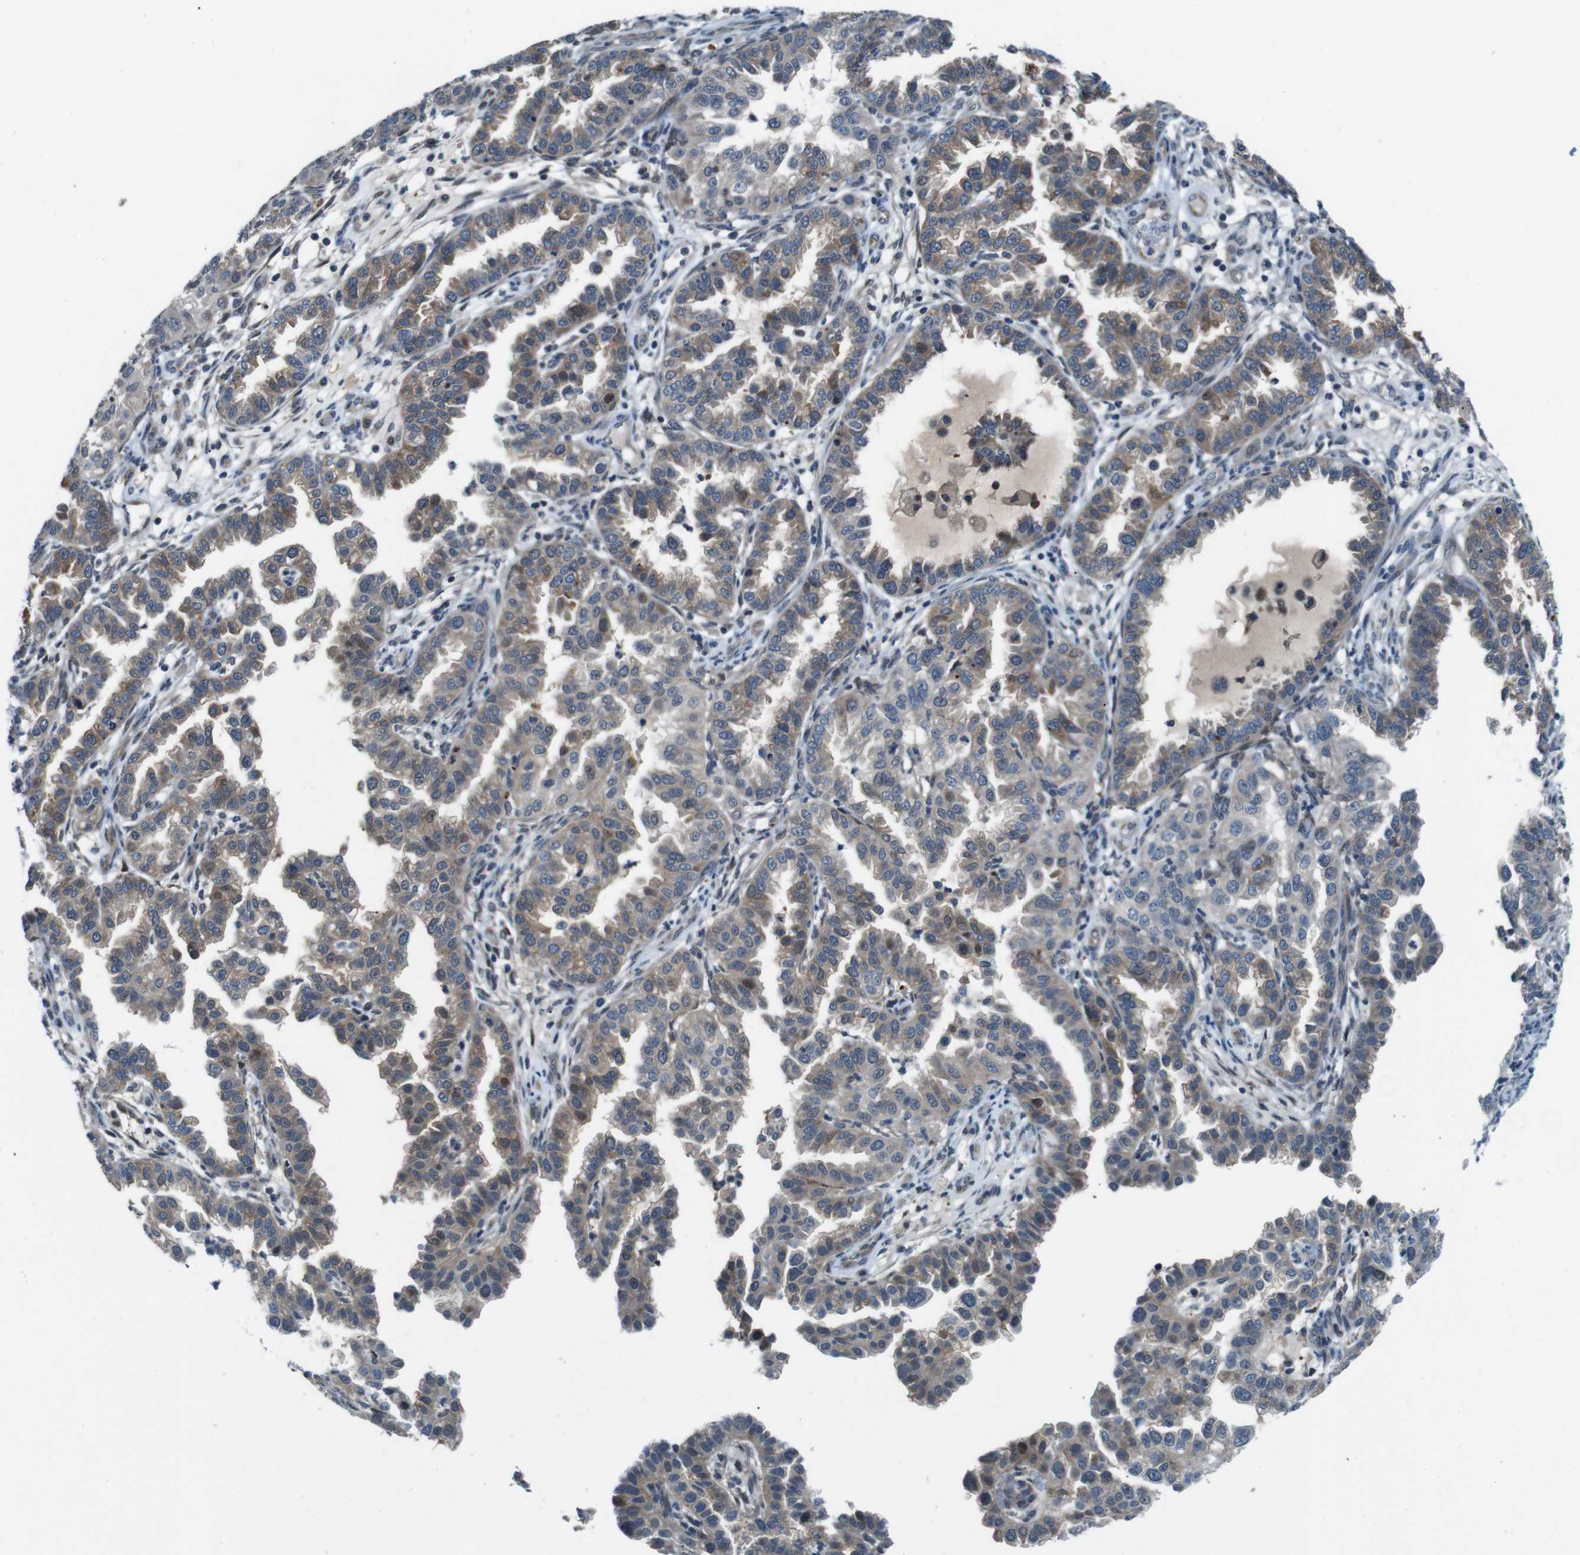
{"staining": {"intensity": "moderate", "quantity": ">75%", "location": "cytoplasmic/membranous"}, "tissue": "endometrial cancer", "cell_type": "Tumor cells", "image_type": "cancer", "snomed": [{"axis": "morphology", "description": "Adenocarcinoma, NOS"}, {"axis": "topography", "description": "Endometrium"}], "caption": "IHC (DAB (3,3'-diaminobenzidine)) staining of endometrial cancer demonstrates moderate cytoplasmic/membranous protein staining in about >75% of tumor cells.", "gene": "LRP5", "patient": {"sex": "female", "age": 85}}